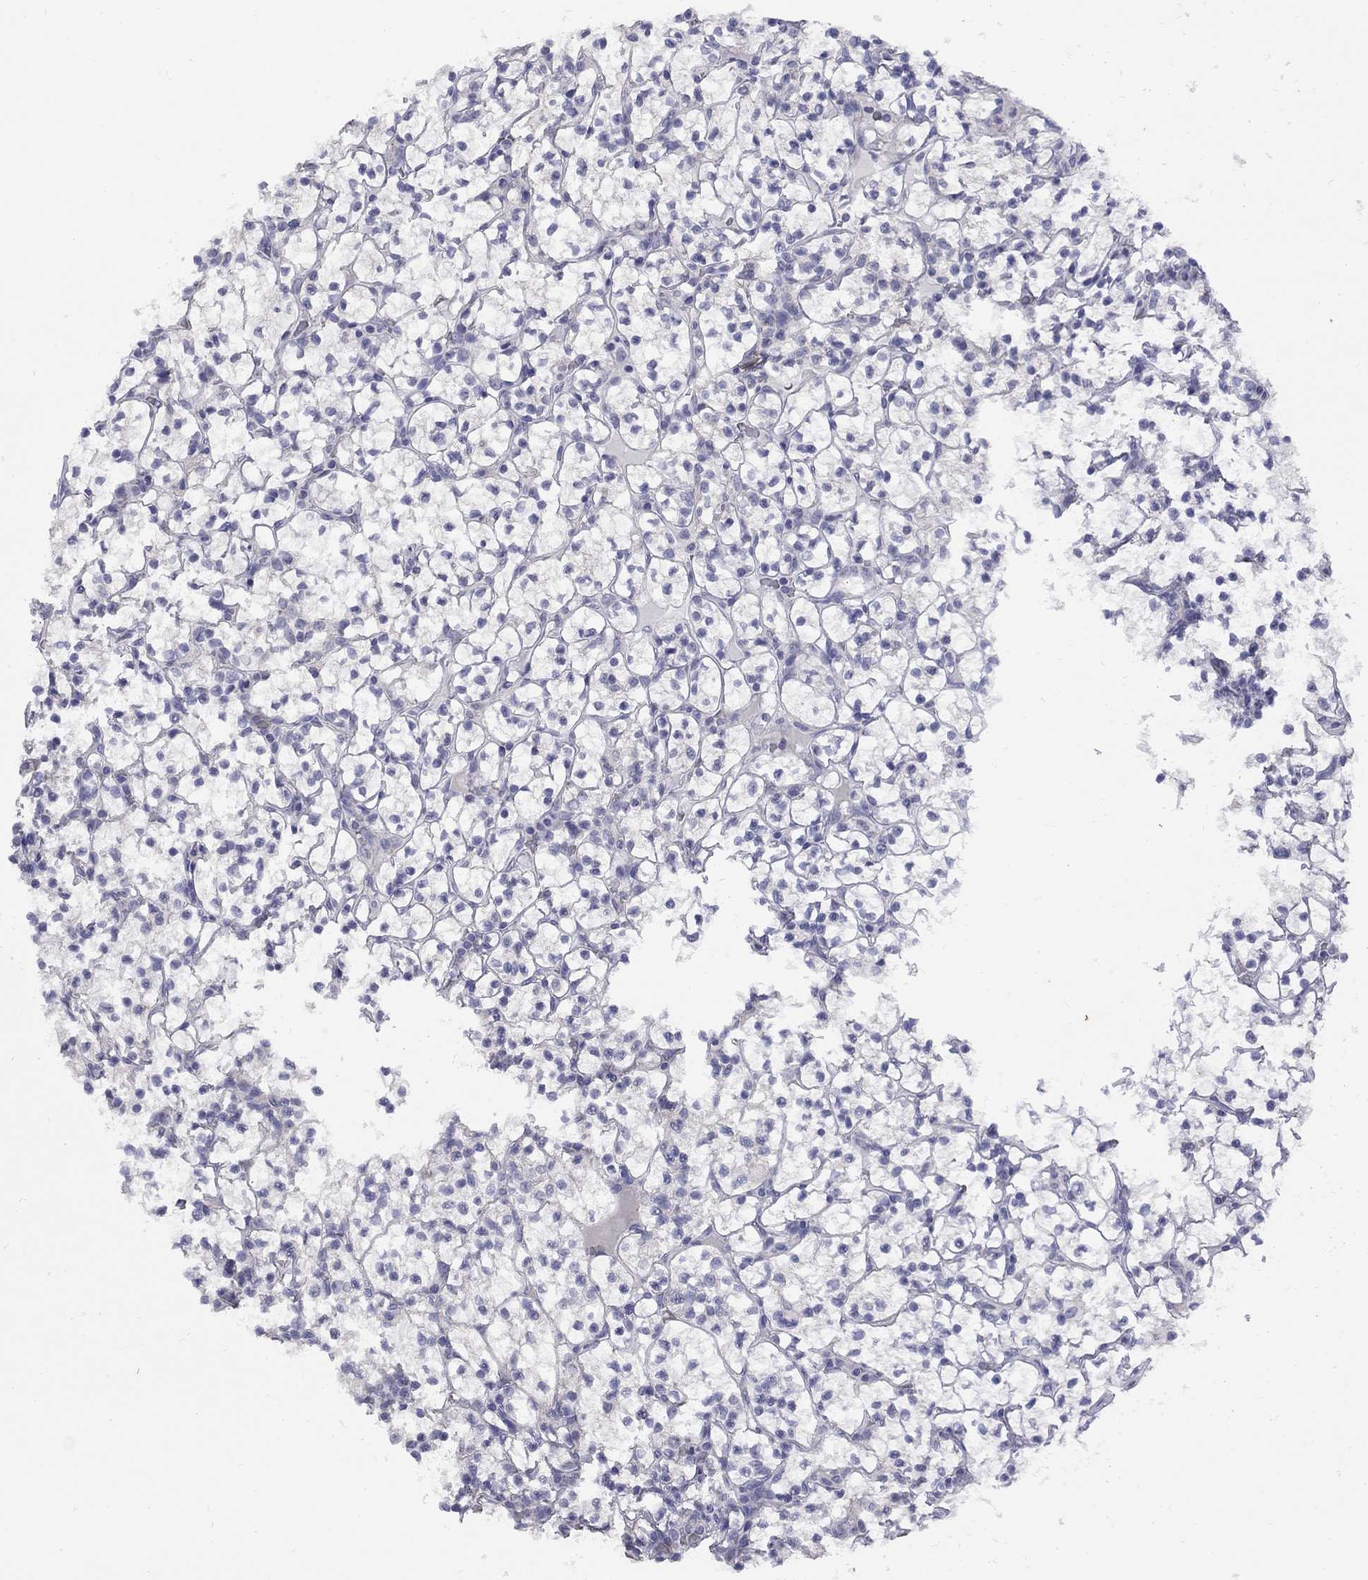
{"staining": {"intensity": "negative", "quantity": "none", "location": "none"}, "tissue": "renal cancer", "cell_type": "Tumor cells", "image_type": "cancer", "snomed": [{"axis": "morphology", "description": "Adenocarcinoma, NOS"}, {"axis": "topography", "description": "Kidney"}], "caption": "High power microscopy histopathology image of an immunohistochemistry (IHC) histopathology image of renal cancer (adenocarcinoma), revealing no significant staining in tumor cells. (DAB immunohistochemistry (IHC), high magnification).", "gene": "ABCB4", "patient": {"sex": "female", "age": 89}}